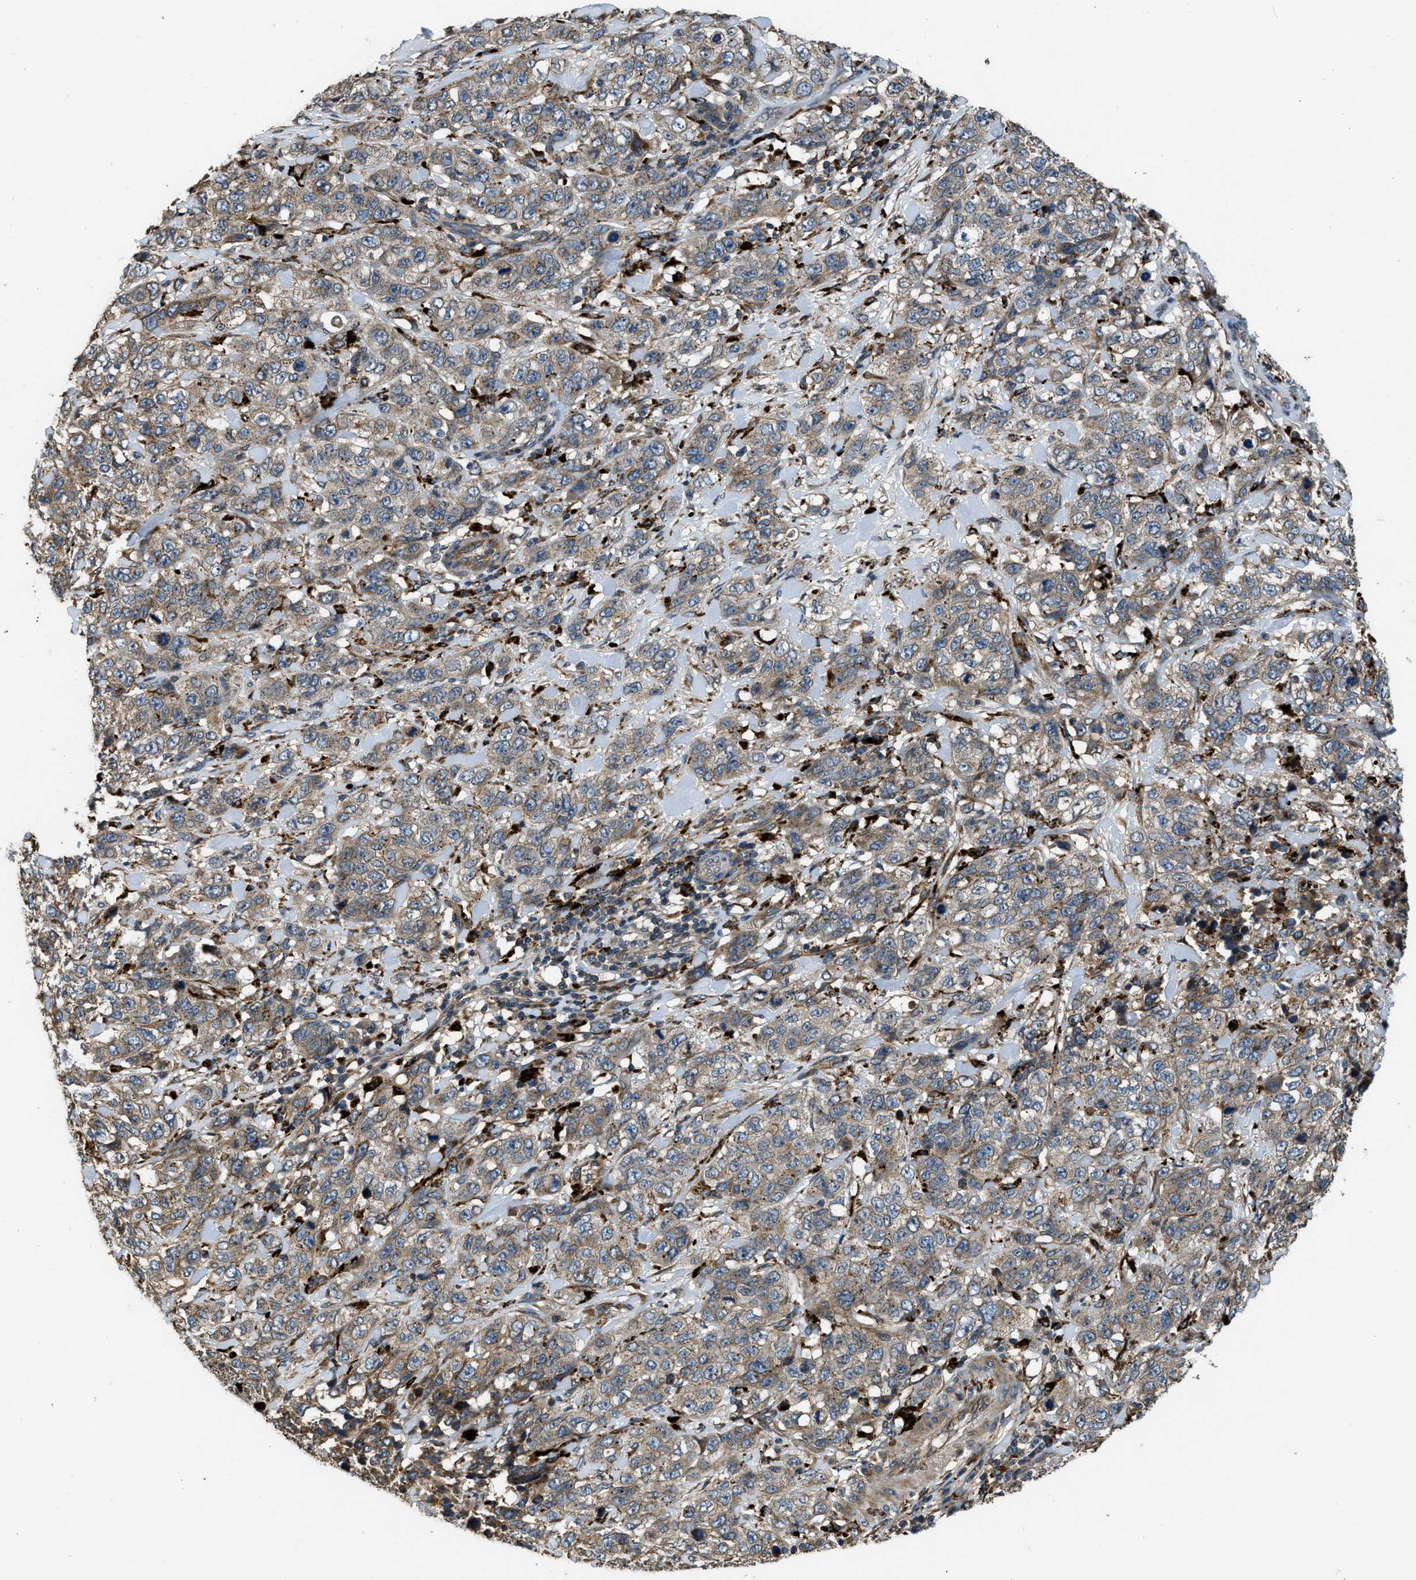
{"staining": {"intensity": "weak", "quantity": ">75%", "location": "cytoplasmic/membranous"}, "tissue": "stomach cancer", "cell_type": "Tumor cells", "image_type": "cancer", "snomed": [{"axis": "morphology", "description": "Adenocarcinoma, NOS"}, {"axis": "topography", "description": "Stomach"}], "caption": "The photomicrograph demonstrates a brown stain indicating the presence of a protein in the cytoplasmic/membranous of tumor cells in stomach cancer.", "gene": "GGH", "patient": {"sex": "male", "age": 48}}